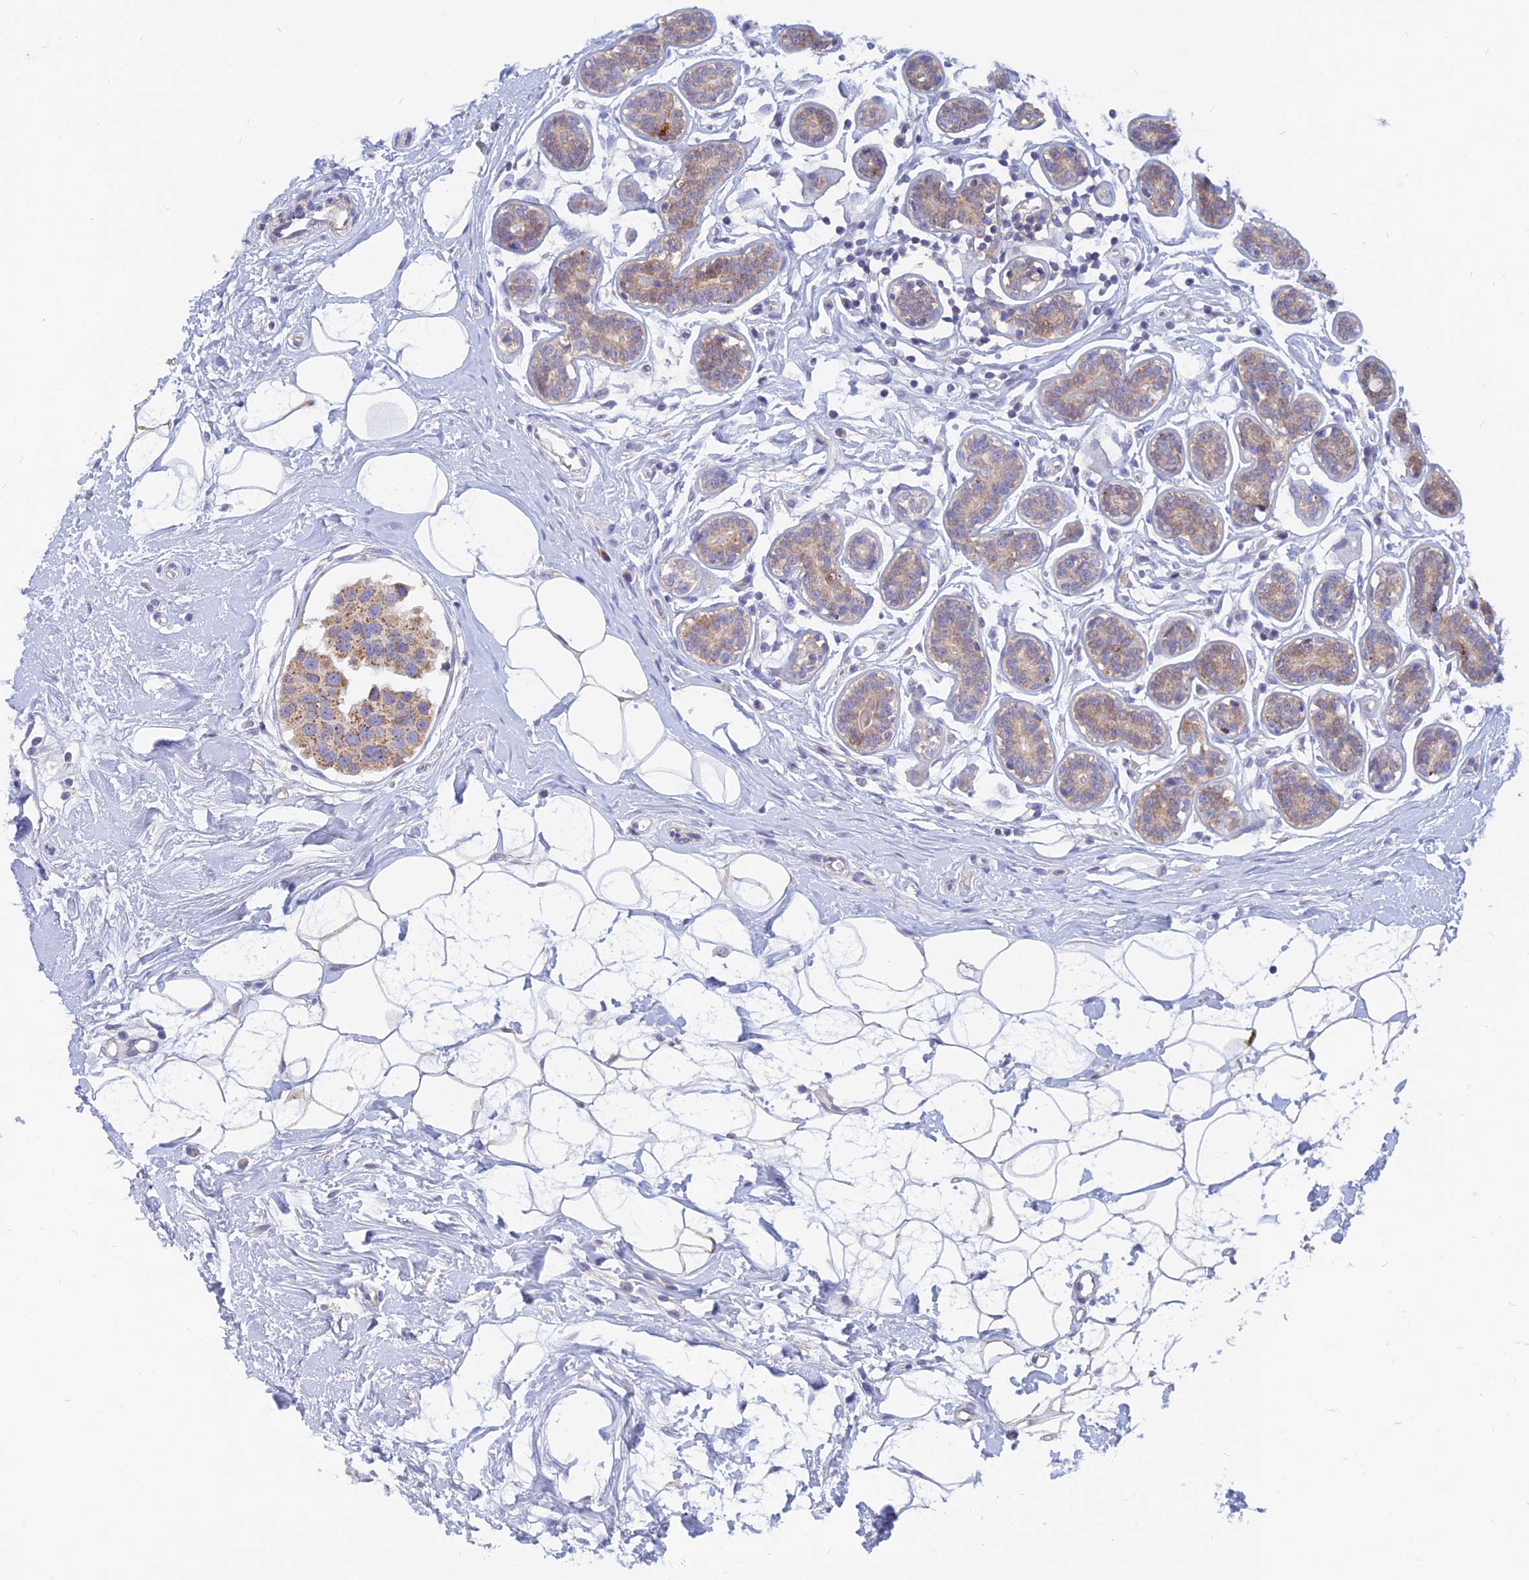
{"staining": {"intensity": "moderate", "quantity": ">75%", "location": "cytoplasmic/membranous"}, "tissue": "breast cancer", "cell_type": "Tumor cells", "image_type": "cancer", "snomed": [{"axis": "morphology", "description": "Normal tissue, NOS"}, {"axis": "morphology", "description": "Duct carcinoma"}, {"axis": "topography", "description": "Breast"}], "caption": "Infiltrating ductal carcinoma (breast) tissue shows moderate cytoplasmic/membranous positivity in about >75% of tumor cells, visualized by immunohistochemistry.", "gene": "CACNA1B", "patient": {"sex": "female", "age": 39}}